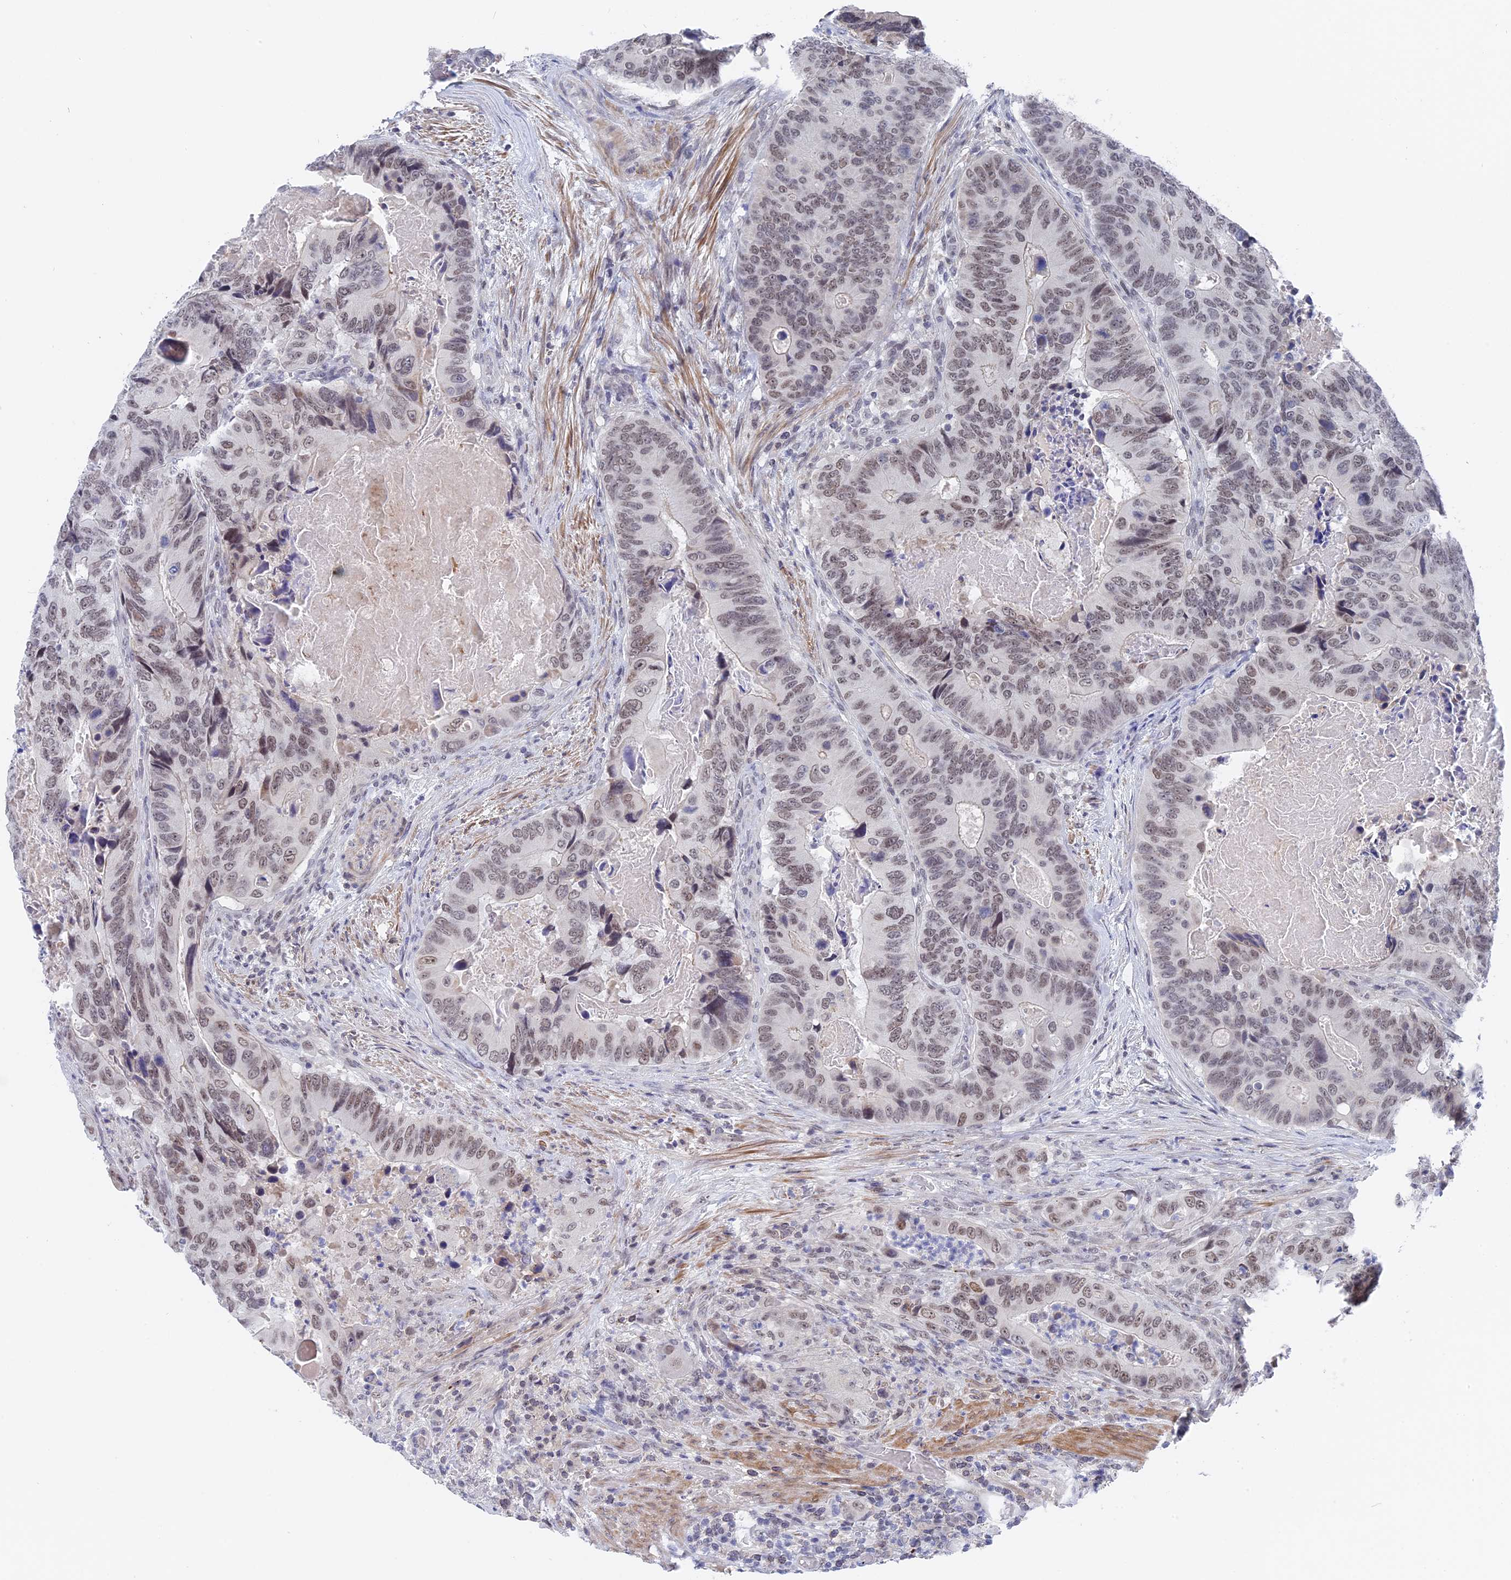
{"staining": {"intensity": "moderate", "quantity": "25%-75%", "location": "nuclear"}, "tissue": "colorectal cancer", "cell_type": "Tumor cells", "image_type": "cancer", "snomed": [{"axis": "morphology", "description": "Adenocarcinoma, NOS"}, {"axis": "topography", "description": "Colon"}], "caption": "A brown stain labels moderate nuclear expression of a protein in colorectal cancer tumor cells.", "gene": "BRD2", "patient": {"sex": "male", "age": 84}}